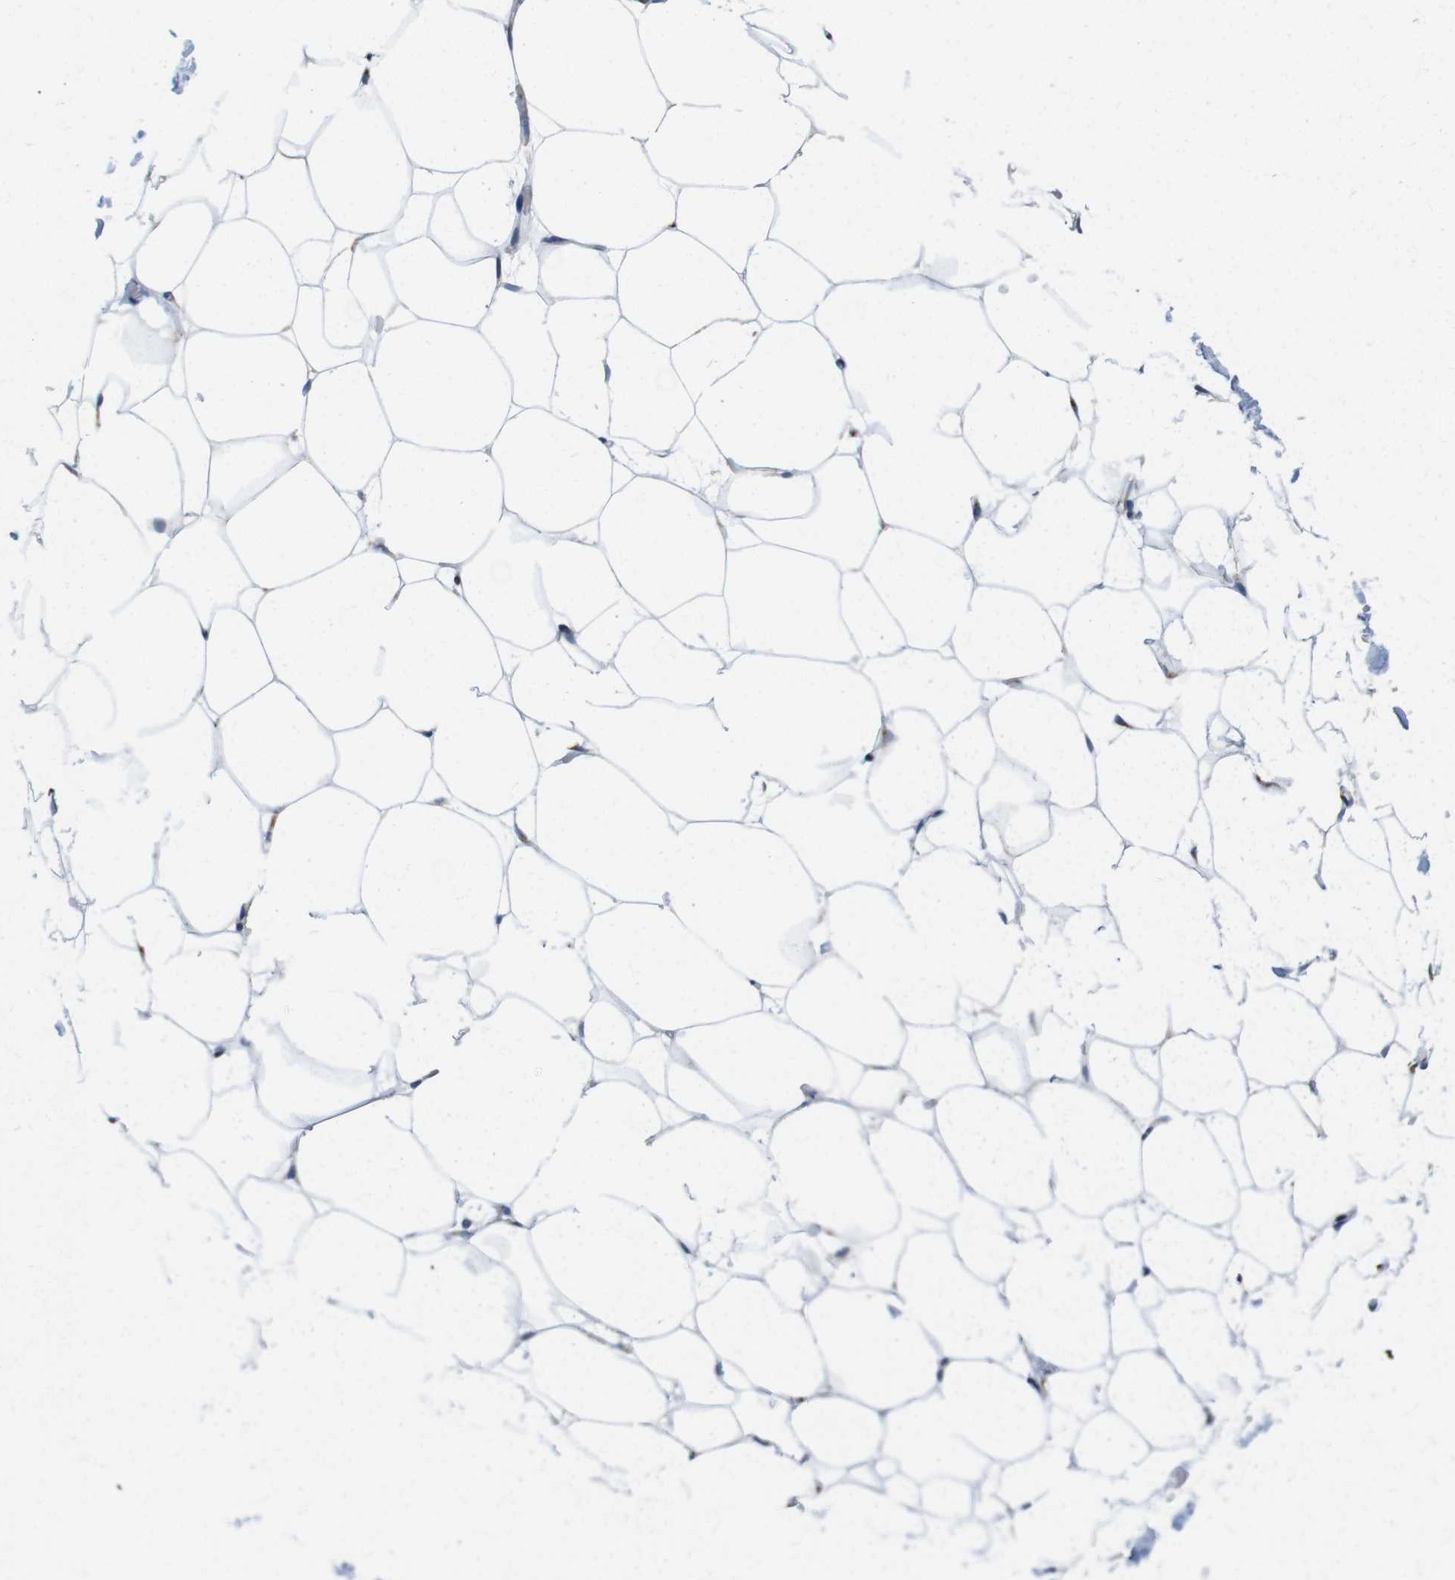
{"staining": {"intensity": "weak", "quantity": "25%-75%", "location": "cytoplasmic/membranous"}, "tissue": "adipose tissue", "cell_type": "Adipocytes", "image_type": "normal", "snomed": [{"axis": "morphology", "description": "Normal tissue, NOS"}, {"axis": "topography", "description": "Breast"}, {"axis": "topography", "description": "Adipose tissue"}], "caption": "This image displays benign adipose tissue stained with immunohistochemistry (IHC) to label a protein in brown. The cytoplasmic/membranous of adipocytes show weak positivity for the protein. Nuclei are counter-stained blue.", "gene": "EFCAB14", "patient": {"sex": "female", "age": 25}}